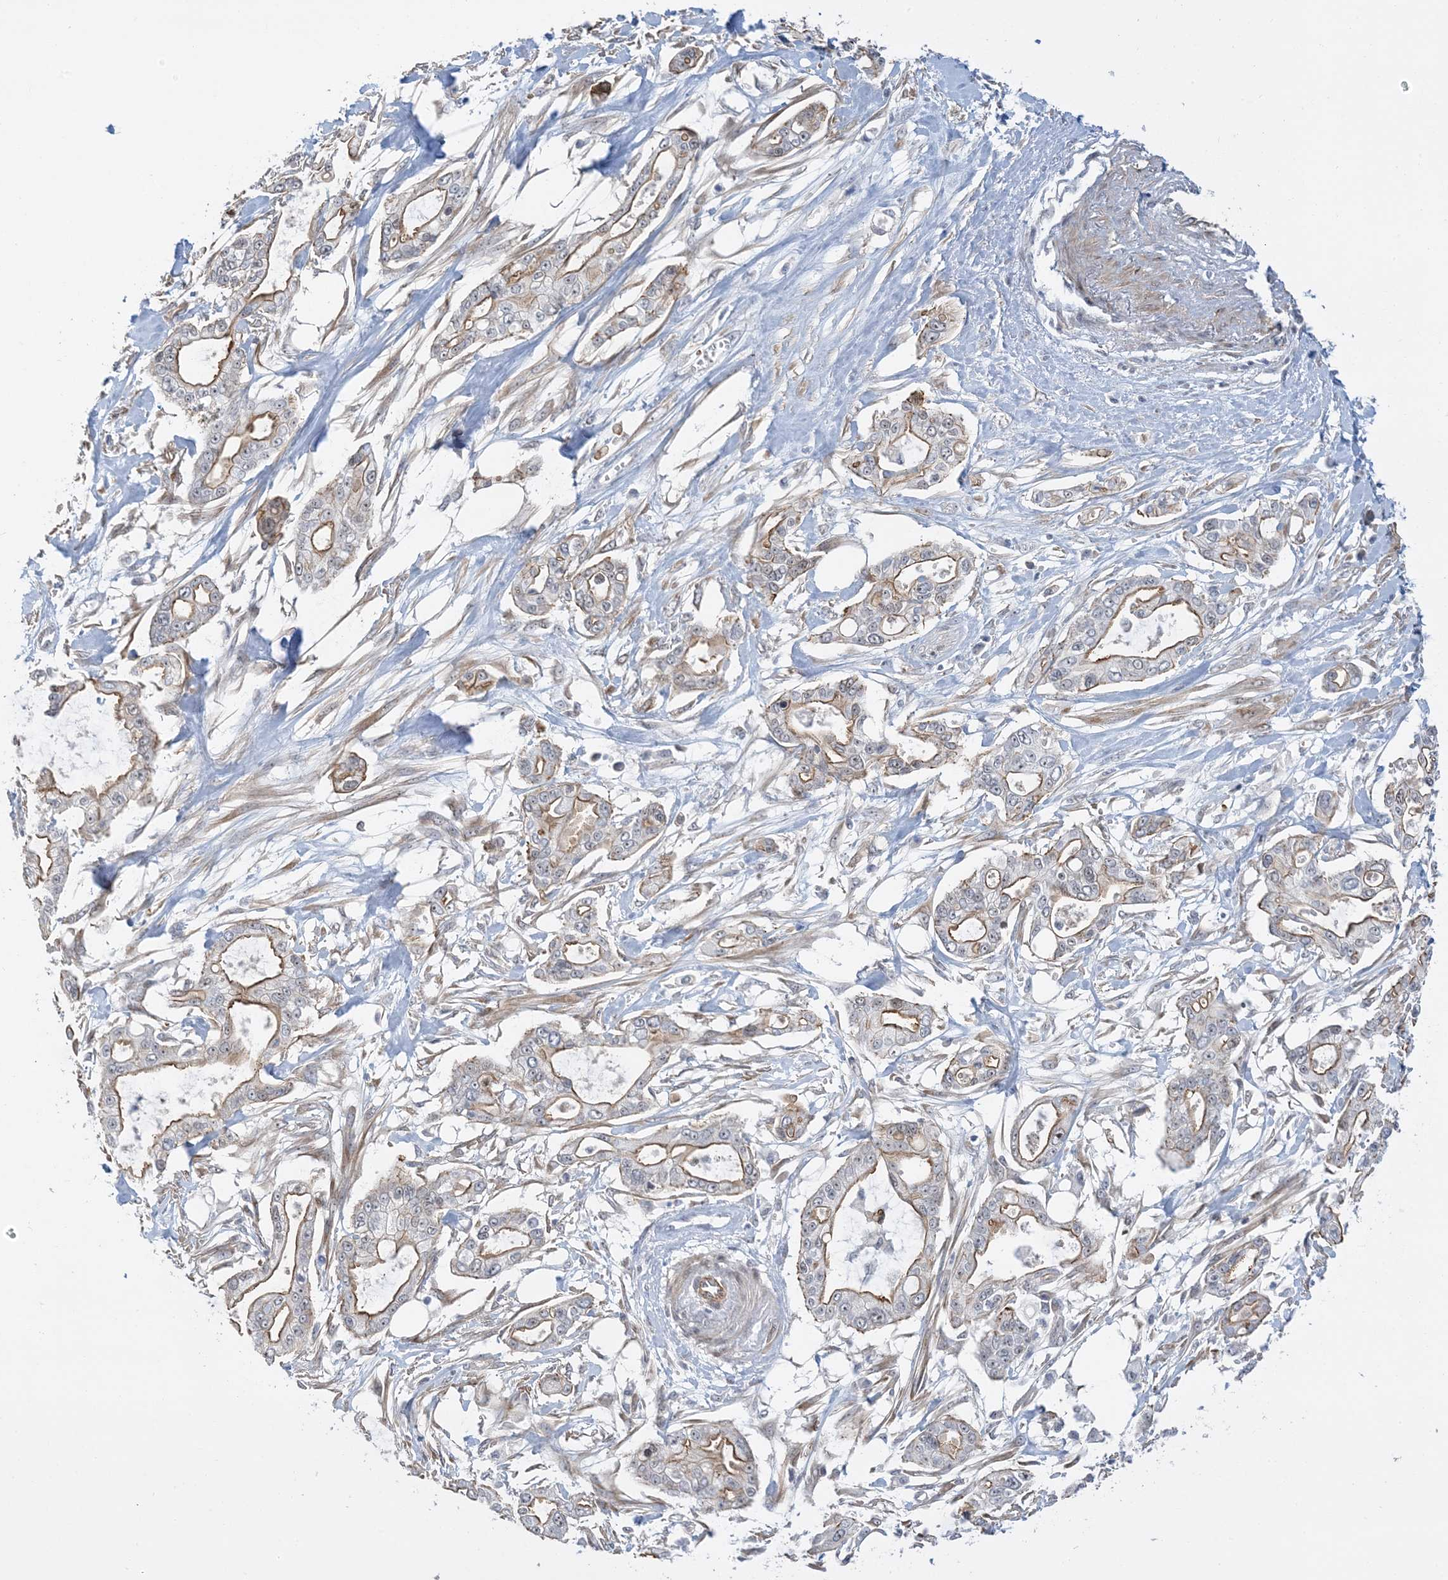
{"staining": {"intensity": "moderate", "quantity": "25%-75%", "location": "cytoplasmic/membranous"}, "tissue": "pancreatic cancer", "cell_type": "Tumor cells", "image_type": "cancer", "snomed": [{"axis": "morphology", "description": "Adenocarcinoma, NOS"}, {"axis": "topography", "description": "Pancreas"}], "caption": "Moderate cytoplasmic/membranous protein expression is identified in approximately 25%-75% of tumor cells in pancreatic cancer.", "gene": "IL36B", "patient": {"sex": "male", "age": 68}}